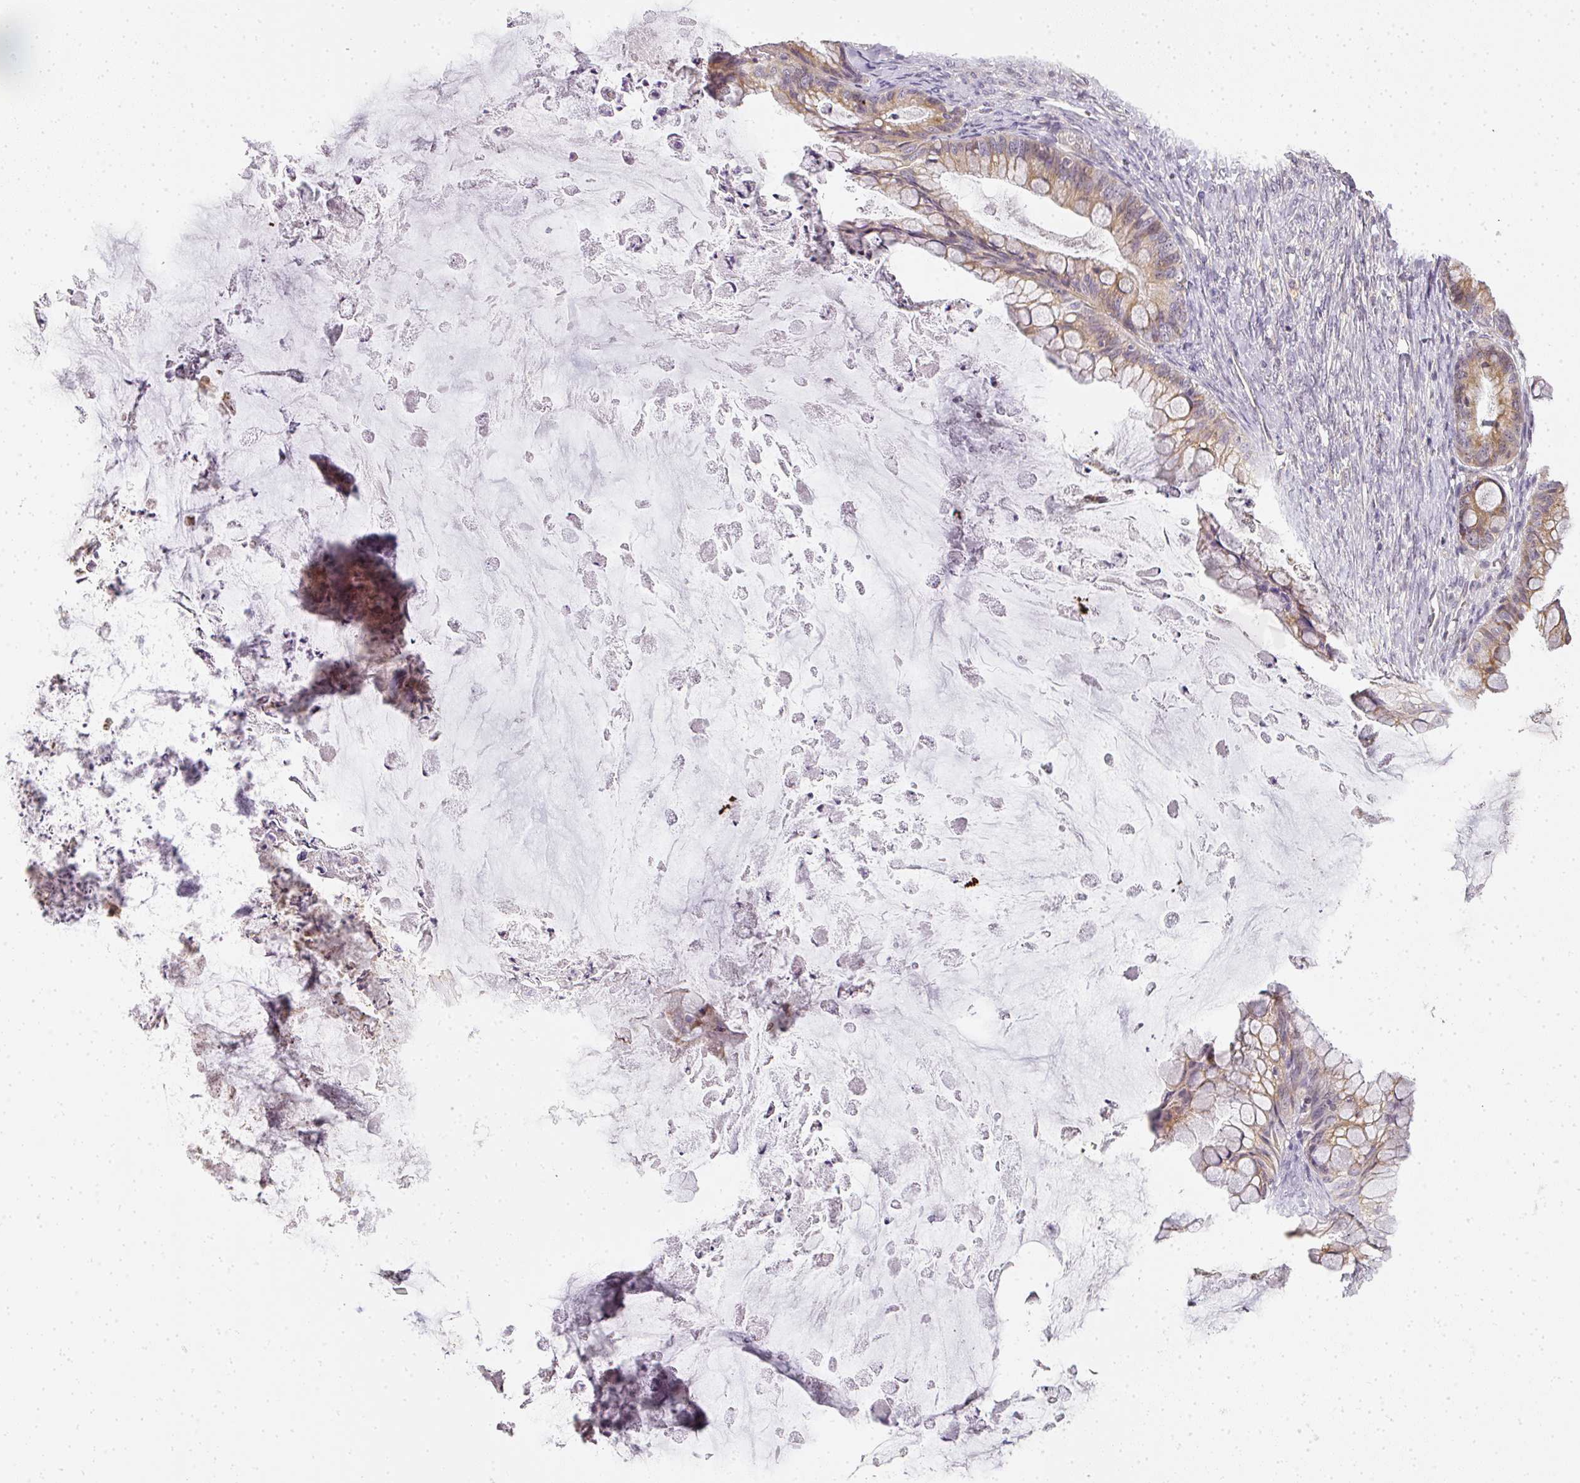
{"staining": {"intensity": "moderate", "quantity": "25%-75%", "location": "cytoplasmic/membranous"}, "tissue": "ovarian cancer", "cell_type": "Tumor cells", "image_type": "cancer", "snomed": [{"axis": "morphology", "description": "Cystadenocarcinoma, mucinous, NOS"}, {"axis": "topography", "description": "Ovary"}], "caption": "This is an image of immunohistochemistry staining of ovarian cancer (mucinous cystadenocarcinoma), which shows moderate positivity in the cytoplasmic/membranous of tumor cells.", "gene": "MED19", "patient": {"sex": "female", "age": 35}}